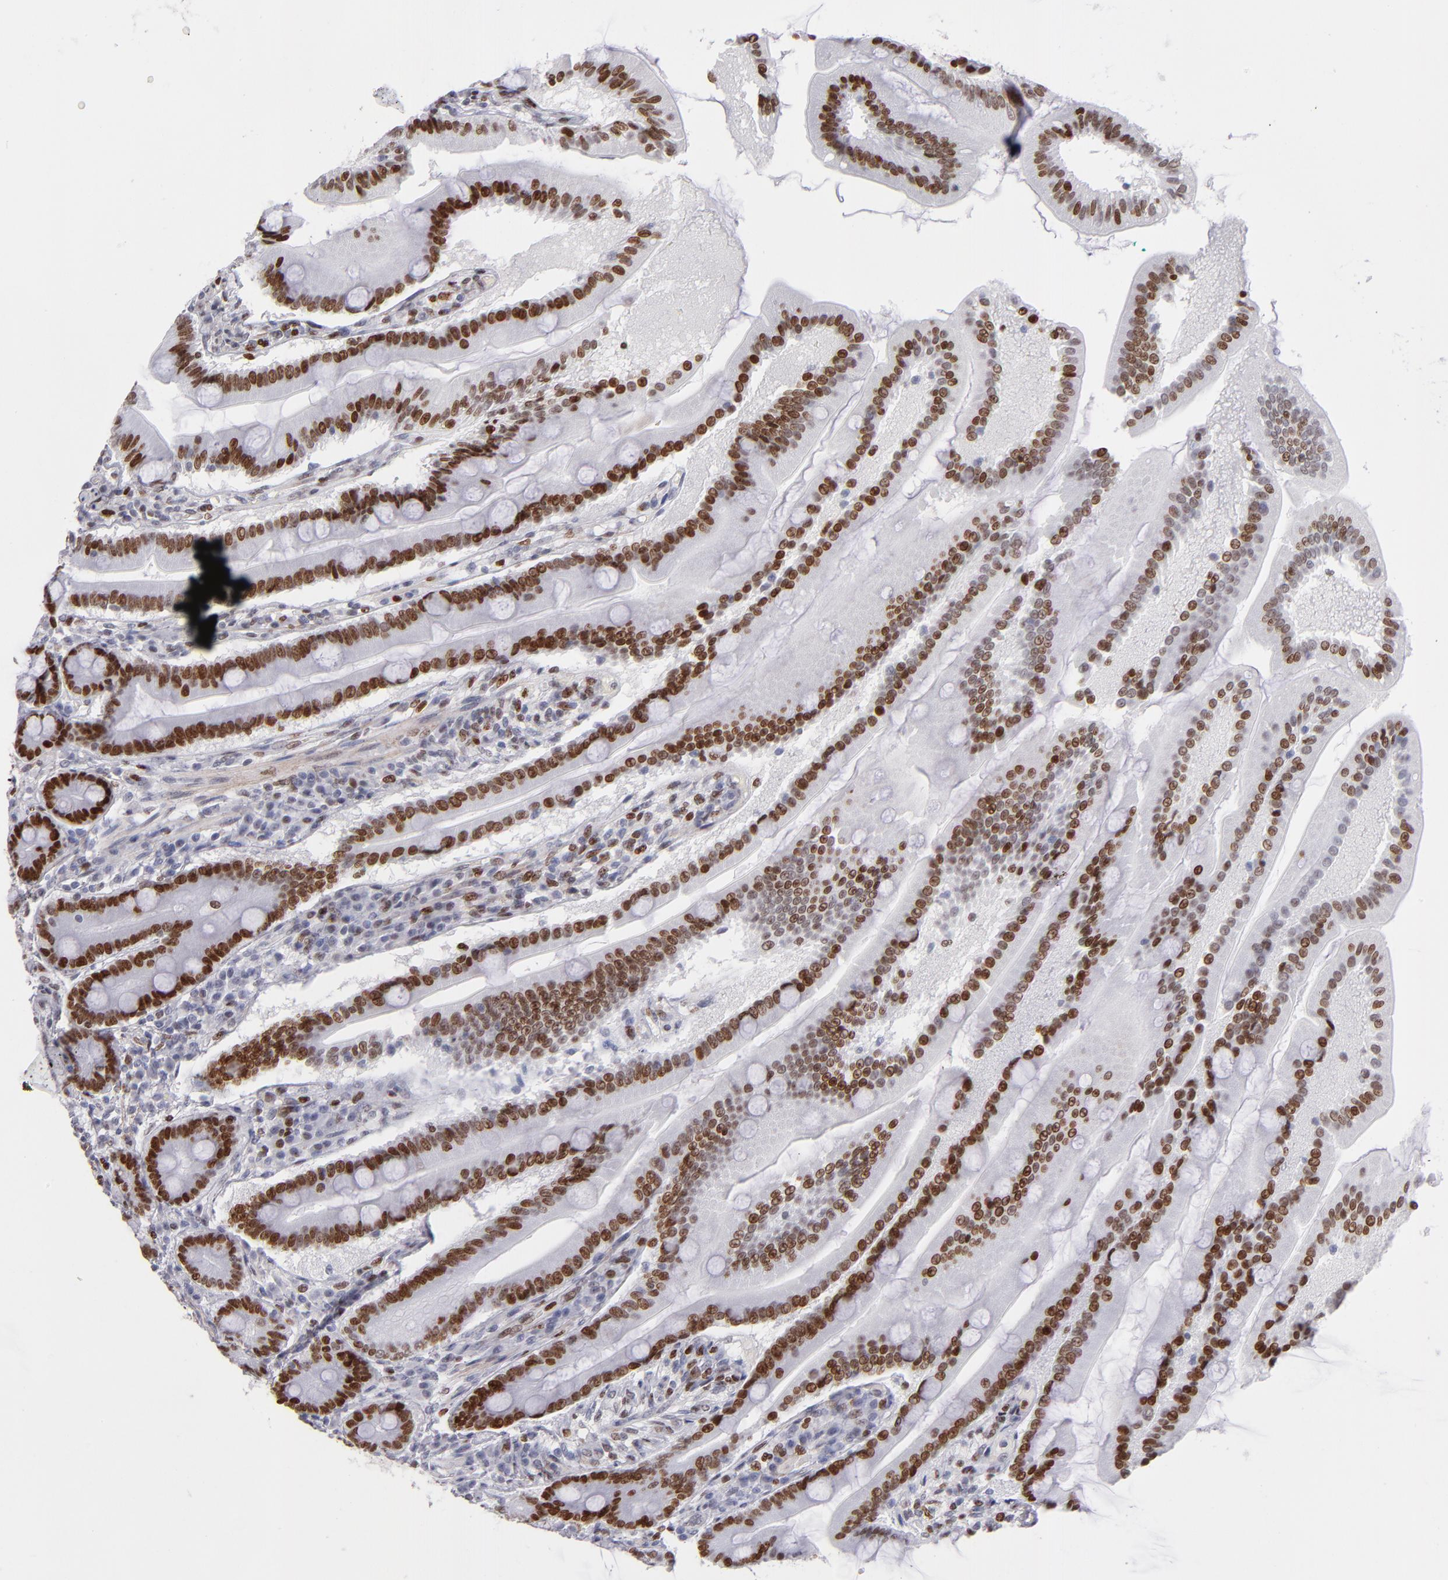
{"staining": {"intensity": "strong", "quantity": ">75%", "location": "nuclear"}, "tissue": "duodenum", "cell_type": "Glandular cells", "image_type": "normal", "snomed": [{"axis": "morphology", "description": "Normal tissue, NOS"}, {"axis": "topography", "description": "Duodenum"}], "caption": "A photomicrograph of duodenum stained for a protein shows strong nuclear brown staining in glandular cells.", "gene": "POLA1", "patient": {"sex": "female", "age": 64}}